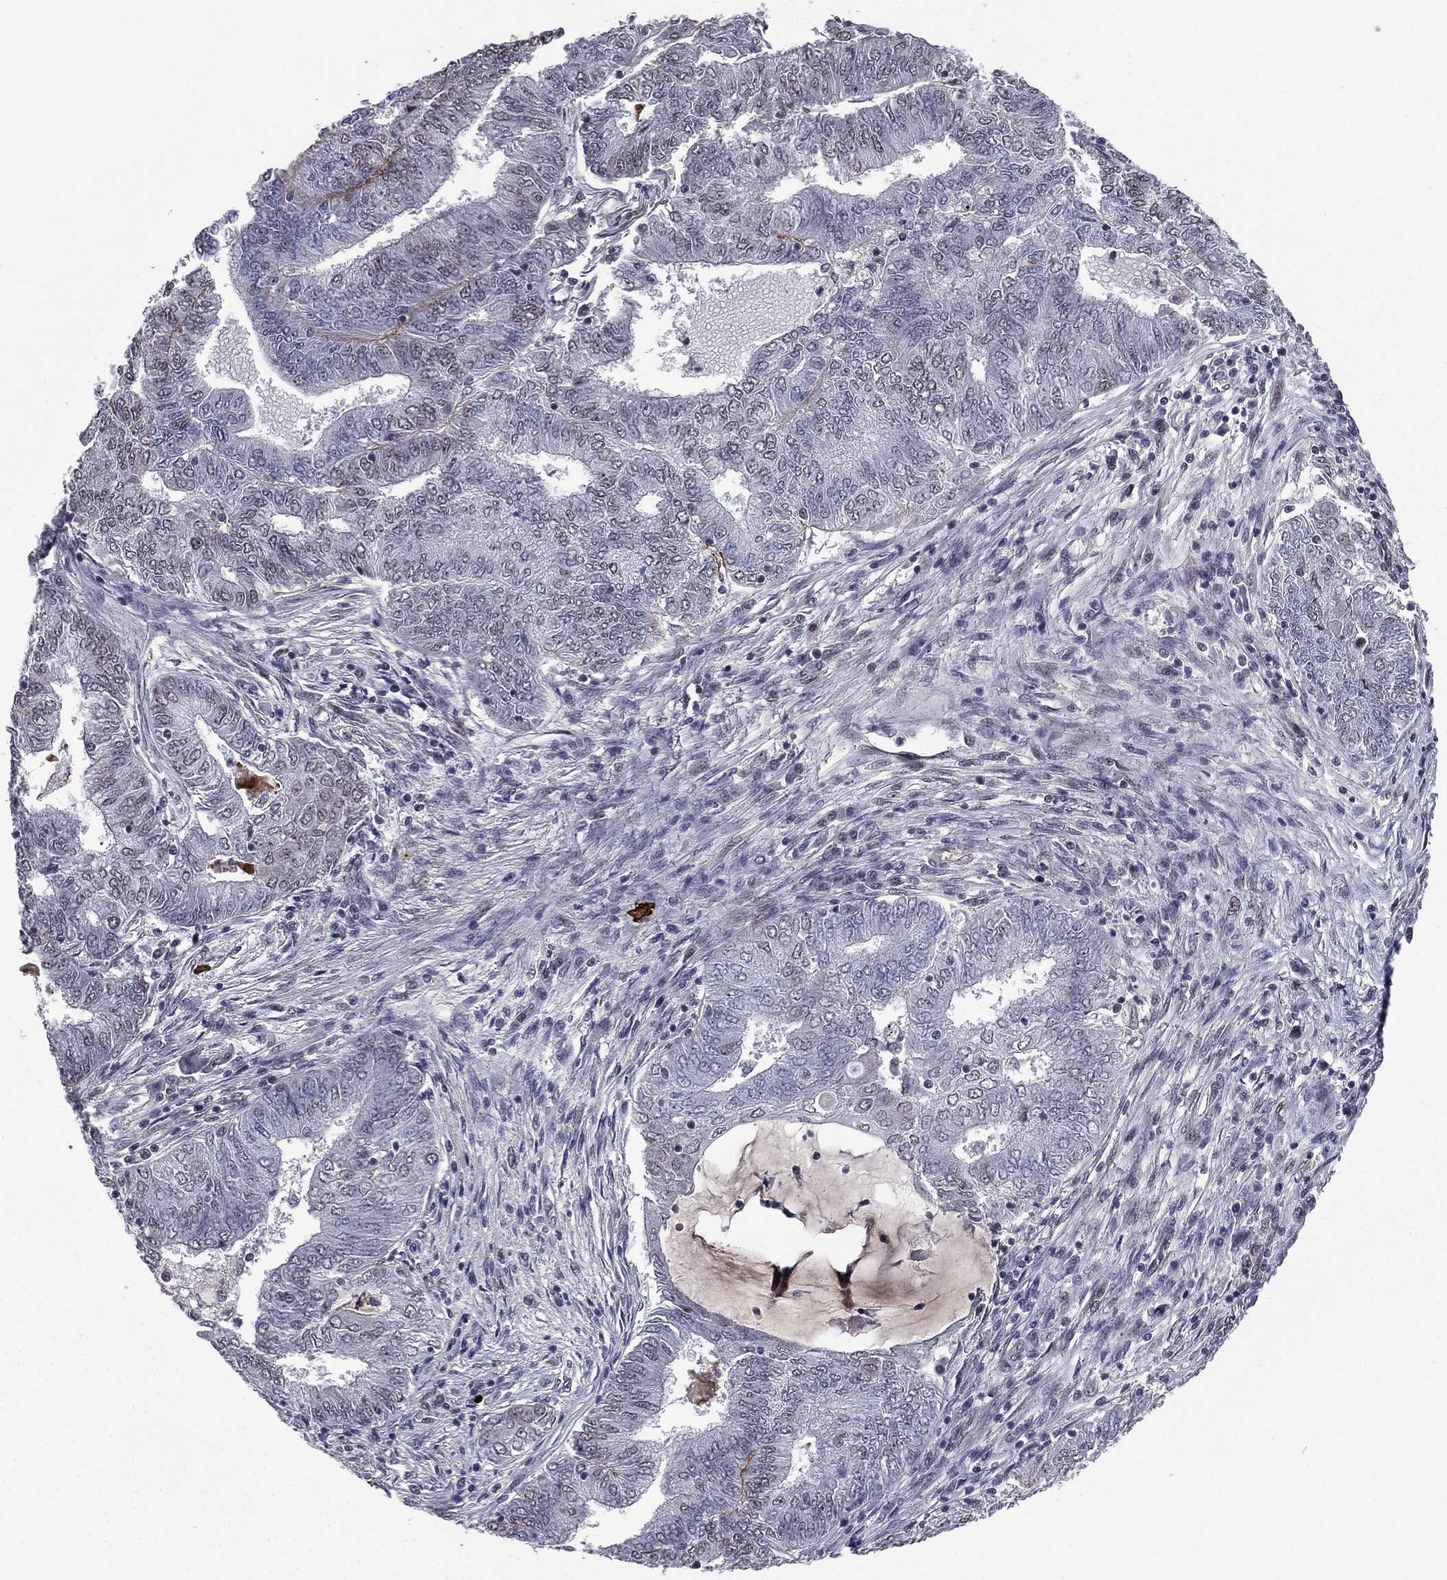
{"staining": {"intensity": "weak", "quantity": "<25%", "location": "cytoplasmic/membranous"}, "tissue": "endometrial cancer", "cell_type": "Tumor cells", "image_type": "cancer", "snomed": [{"axis": "morphology", "description": "Adenocarcinoma, NOS"}, {"axis": "topography", "description": "Endometrium"}], "caption": "DAB (3,3'-diaminobenzidine) immunohistochemical staining of human endometrial adenocarcinoma reveals no significant expression in tumor cells.", "gene": "RARB", "patient": {"sex": "female", "age": 62}}